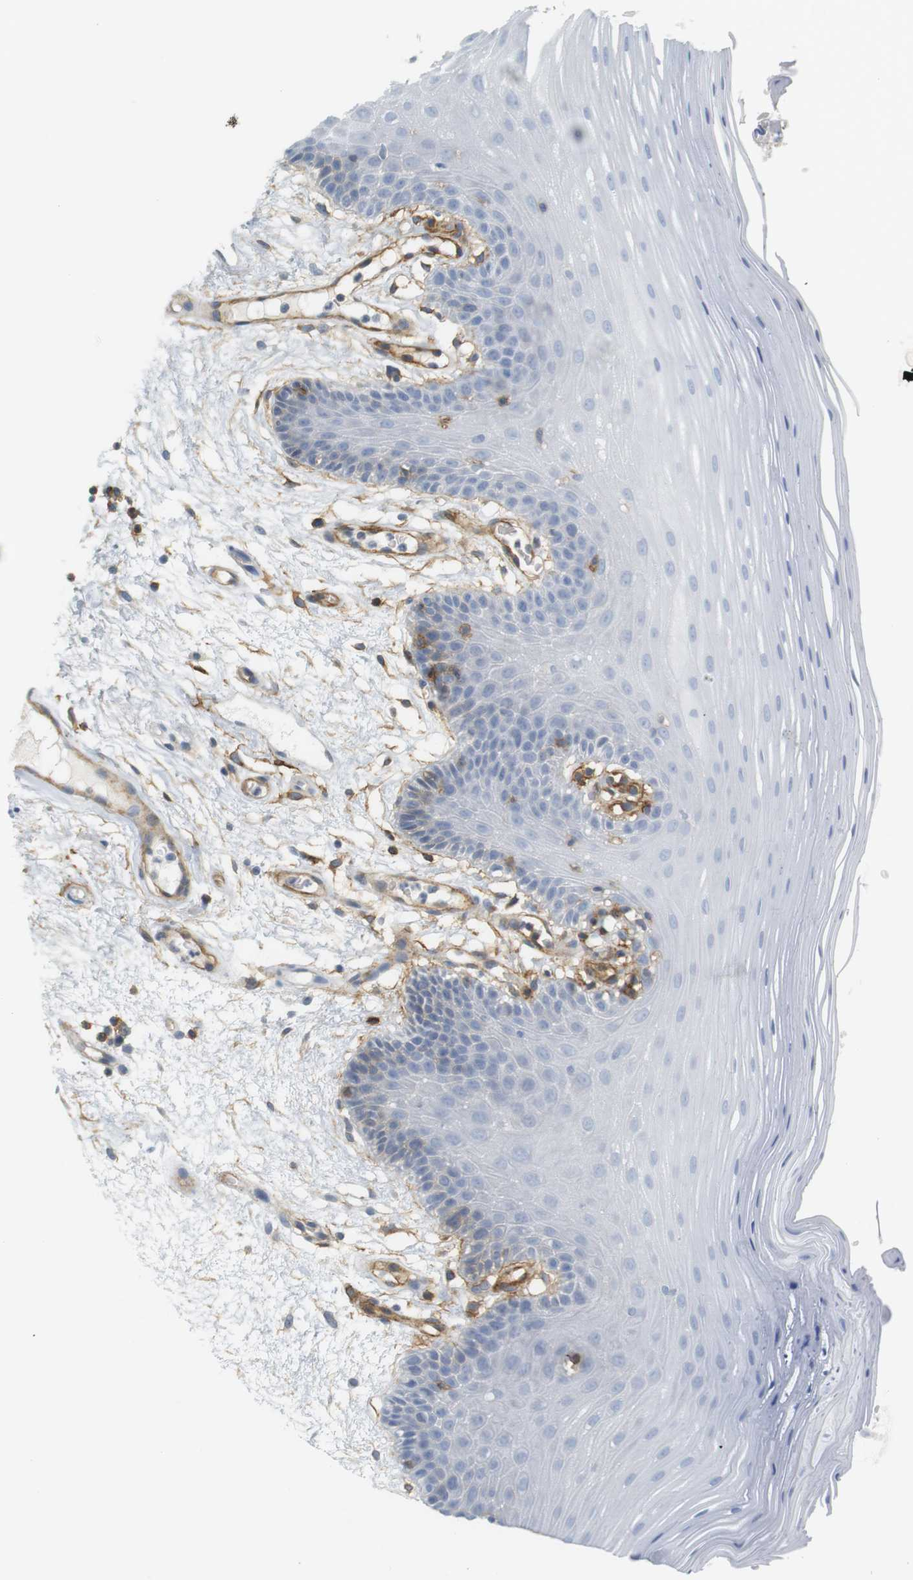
{"staining": {"intensity": "negative", "quantity": "none", "location": "none"}, "tissue": "oral mucosa", "cell_type": "Squamous epithelial cells", "image_type": "normal", "snomed": [{"axis": "morphology", "description": "Normal tissue, NOS"}, {"axis": "morphology", "description": "Squamous cell carcinoma, NOS"}, {"axis": "topography", "description": "Skeletal muscle"}, {"axis": "topography", "description": "Oral tissue"}, {"axis": "topography", "description": "Head-Neck"}], "caption": "A high-resolution histopathology image shows IHC staining of unremarkable oral mucosa, which reveals no significant positivity in squamous epithelial cells.", "gene": "F2R", "patient": {"sex": "male", "age": 71}}